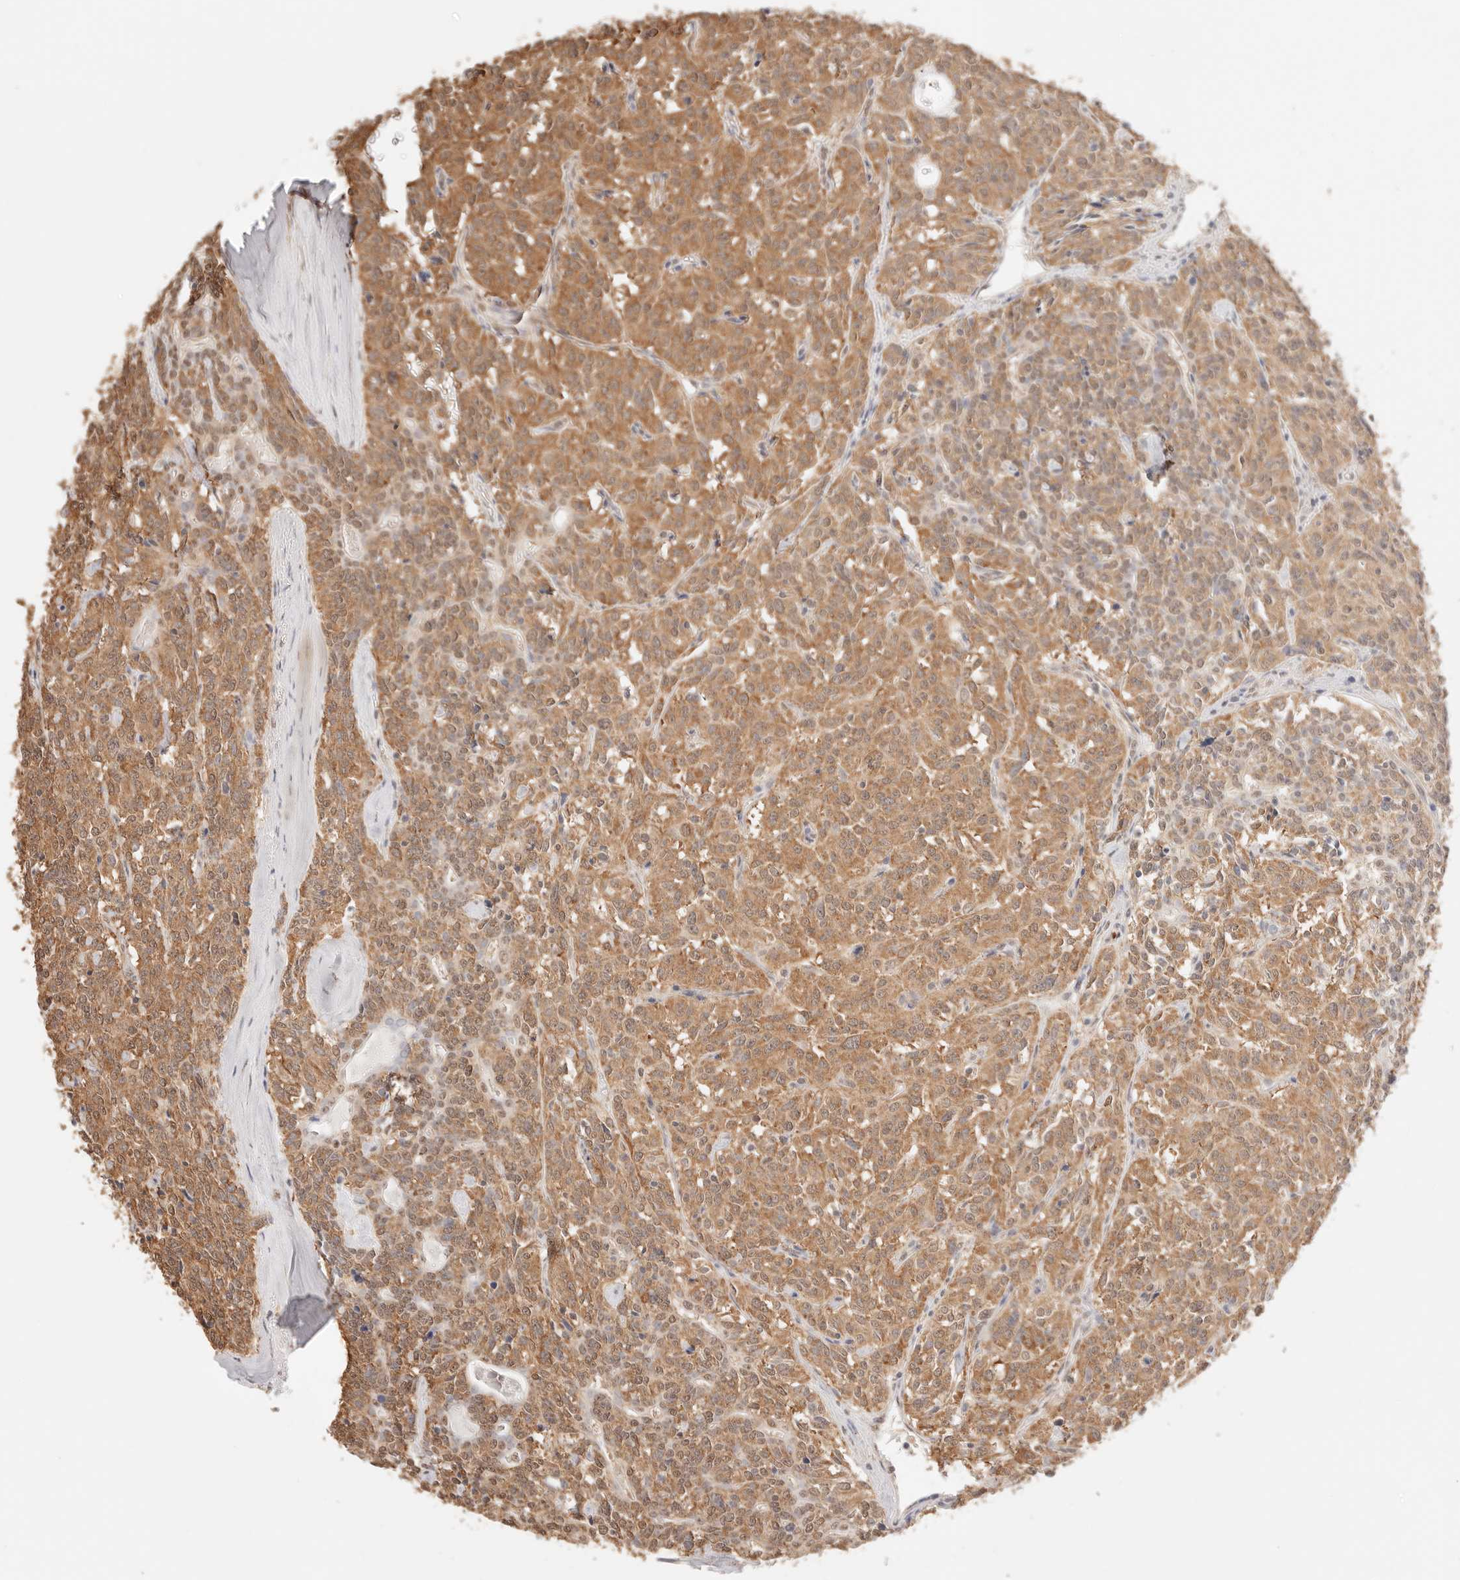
{"staining": {"intensity": "moderate", "quantity": ">75%", "location": "cytoplasmic/membranous"}, "tissue": "carcinoid", "cell_type": "Tumor cells", "image_type": "cancer", "snomed": [{"axis": "morphology", "description": "Carcinoid, malignant, NOS"}, {"axis": "topography", "description": "Lung"}], "caption": "Carcinoid (malignant) was stained to show a protein in brown. There is medium levels of moderate cytoplasmic/membranous positivity in about >75% of tumor cells. (Stains: DAB in brown, nuclei in blue, Microscopy: brightfield microscopy at high magnification).", "gene": "IL1R2", "patient": {"sex": "female", "age": 46}}